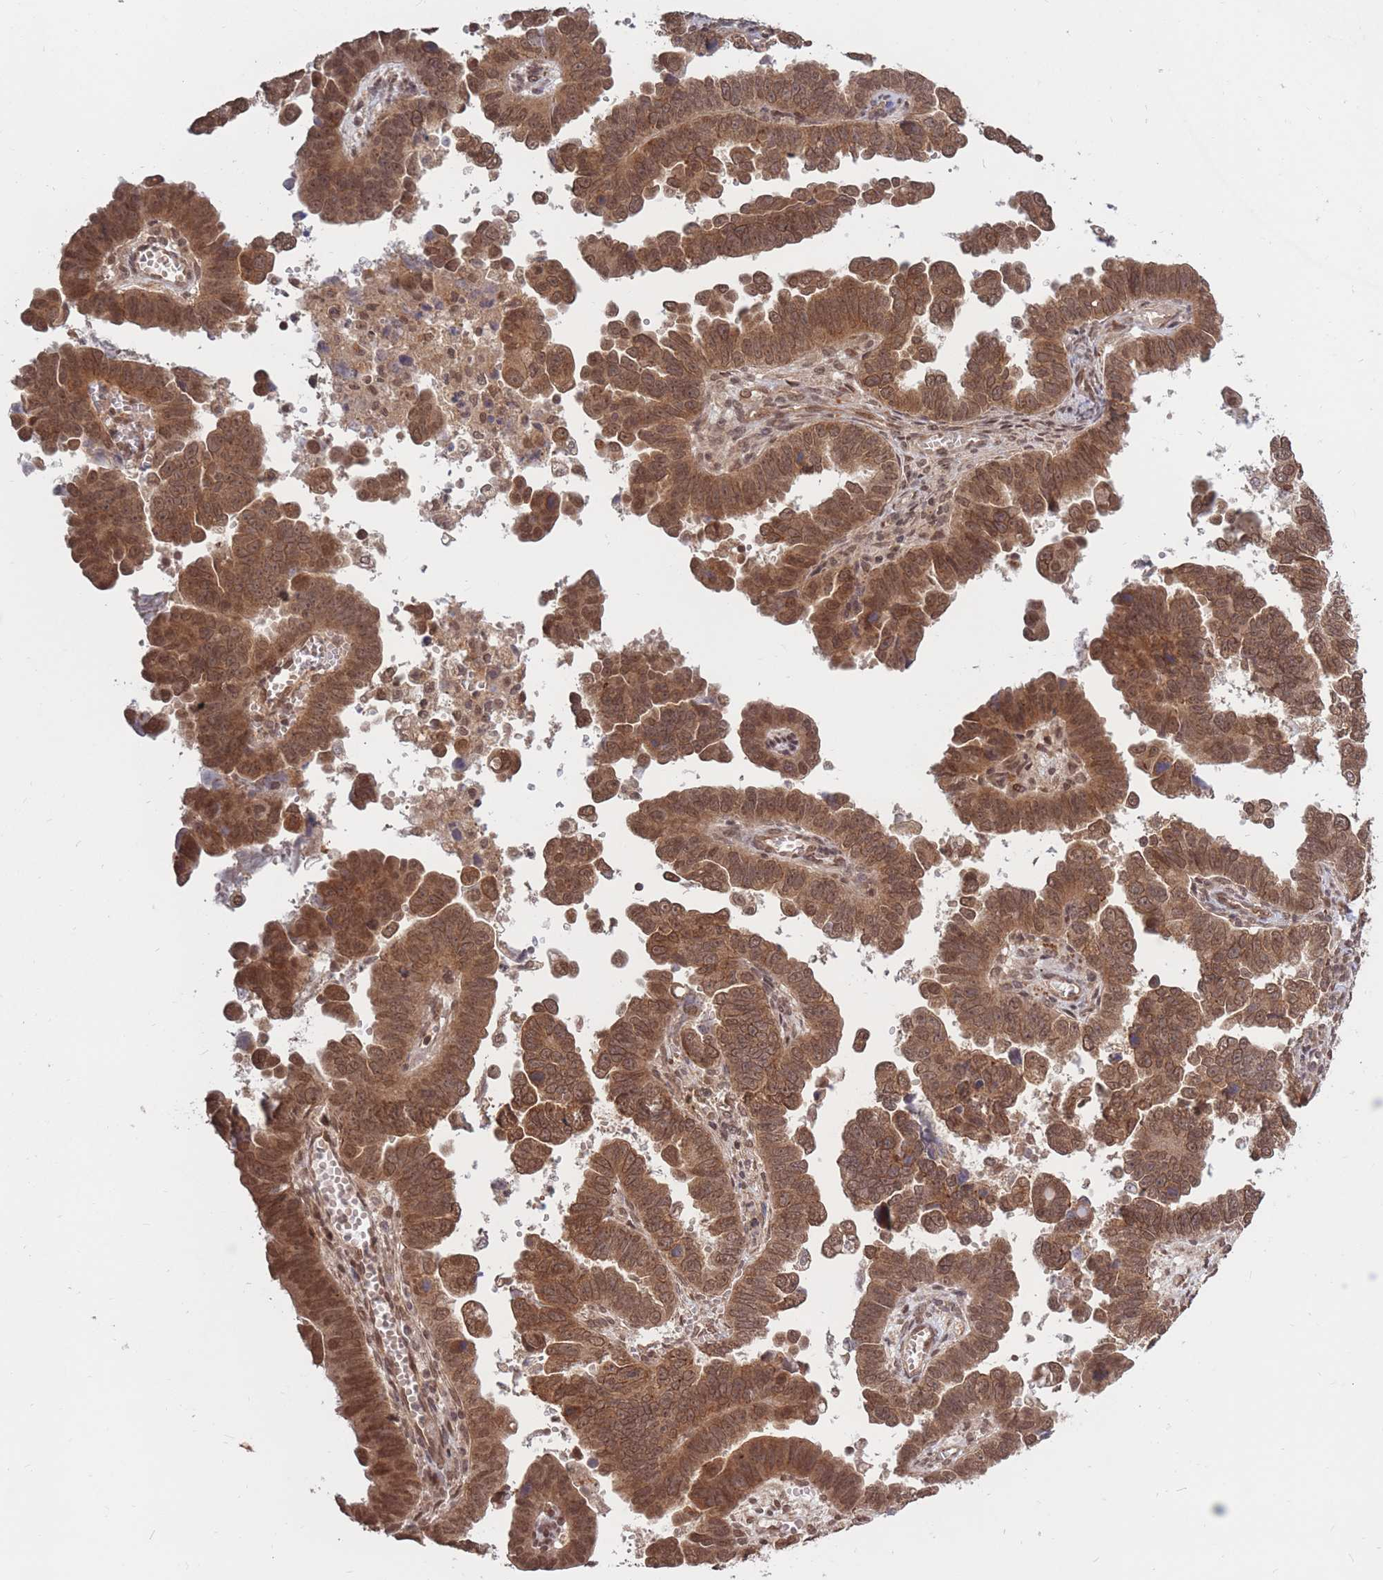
{"staining": {"intensity": "moderate", "quantity": ">75%", "location": "cytoplasmic/membranous,nuclear"}, "tissue": "endometrial cancer", "cell_type": "Tumor cells", "image_type": "cancer", "snomed": [{"axis": "morphology", "description": "Adenocarcinoma, NOS"}, {"axis": "topography", "description": "Endometrium"}], "caption": "There is medium levels of moderate cytoplasmic/membranous and nuclear positivity in tumor cells of endometrial cancer, as demonstrated by immunohistochemical staining (brown color).", "gene": "SRA1", "patient": {"sex": "female", "age": 75}}